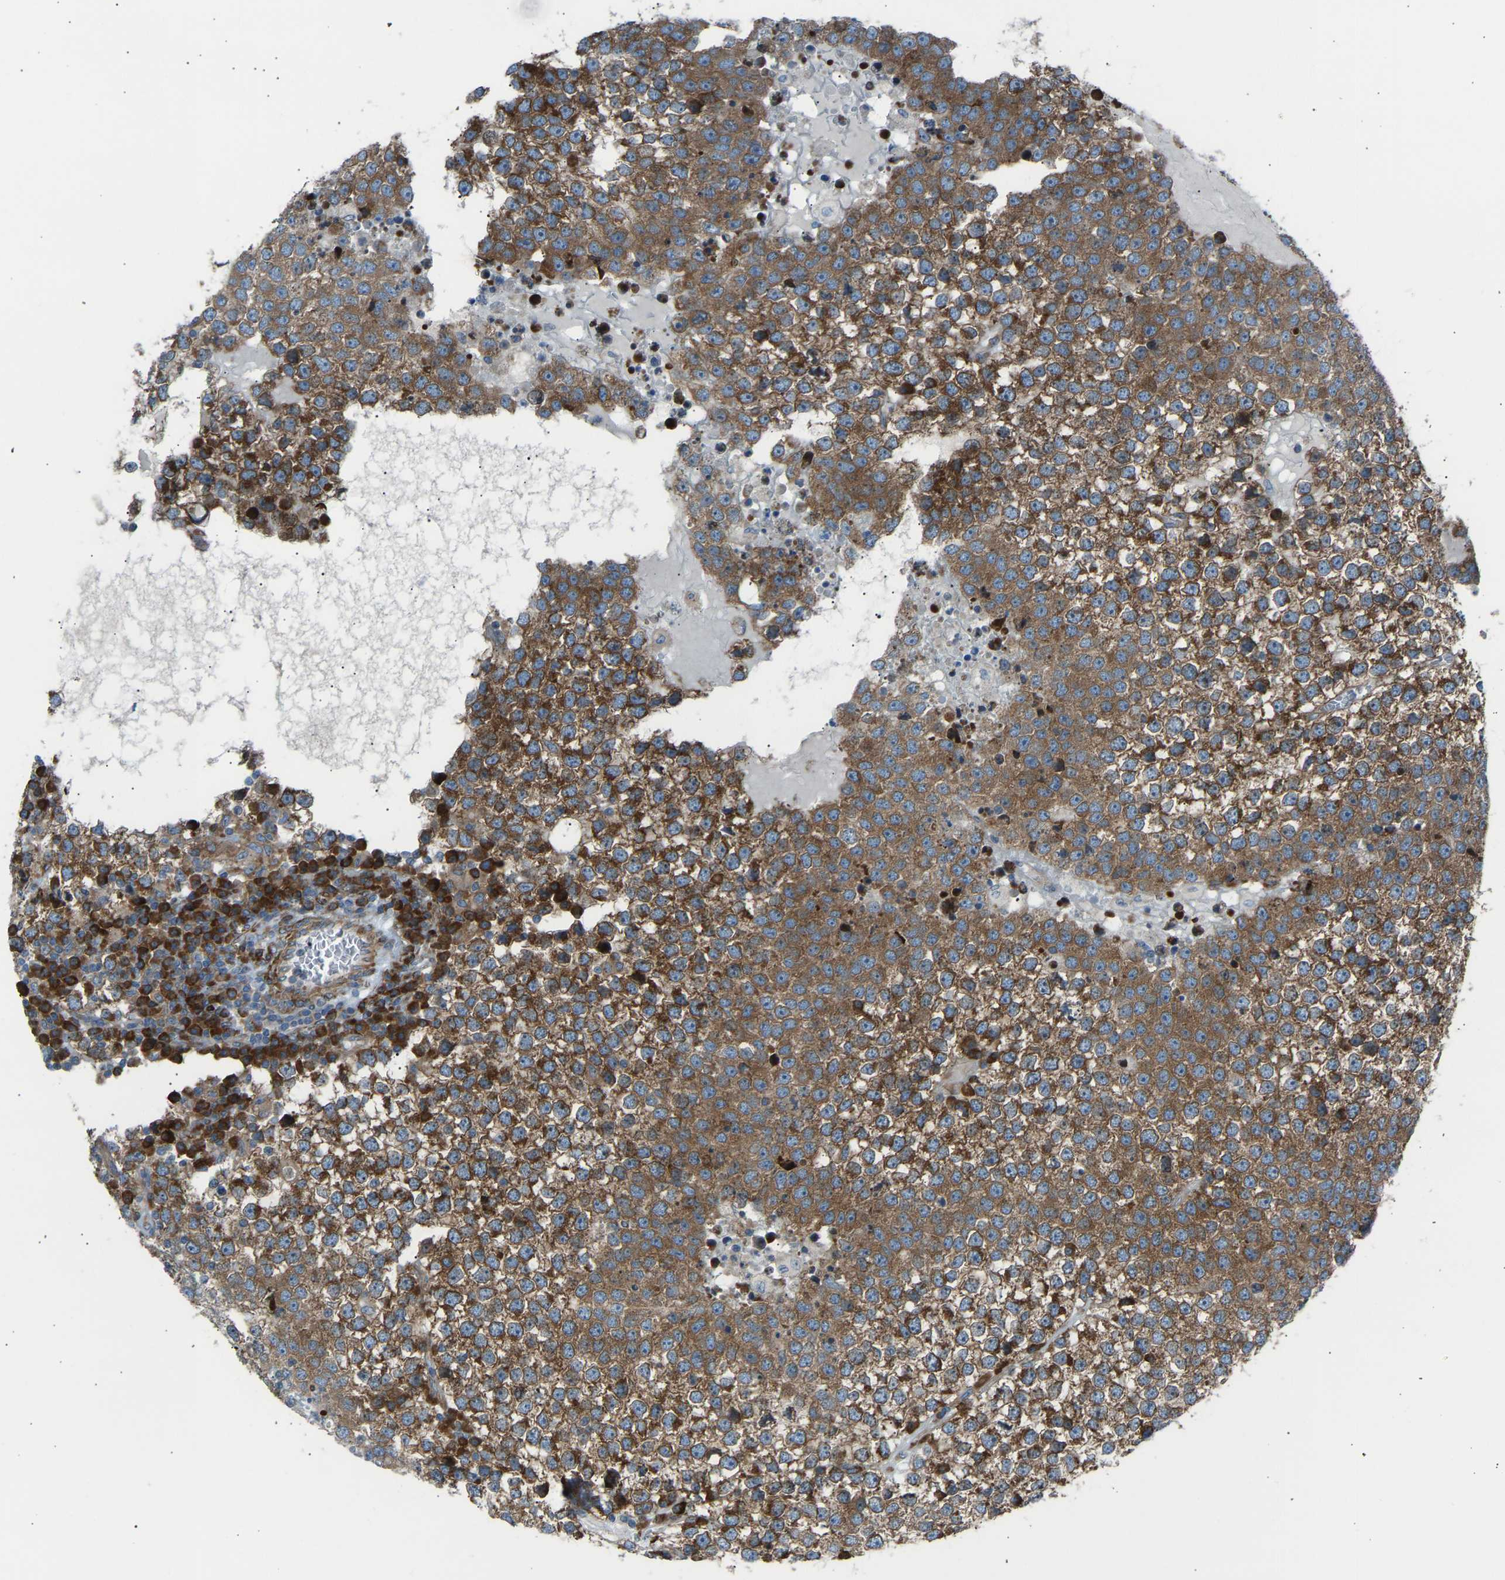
{"staining": {"intensity": "moderate", "quantity": ">75%", "location": "cytoplasmic/membranous"}, "tissue": "testis cancer", "cell_type": "Tumor cells", "image_type": "cancer", "snomed": [{"axis": "morphology", "description": "Seminoma, NOS"}, {"axis": "topography", "description": "Testis"}], "caption": "This photomicrograph shows immunohistochemistry (IHC) staining of human testis cancer (seminoma), with medium moderate cytoplasmic/membranous staining in about >75% of tumor cells.", "gene": "VPS41", "patient": {"sex": "male", "age": 65}}